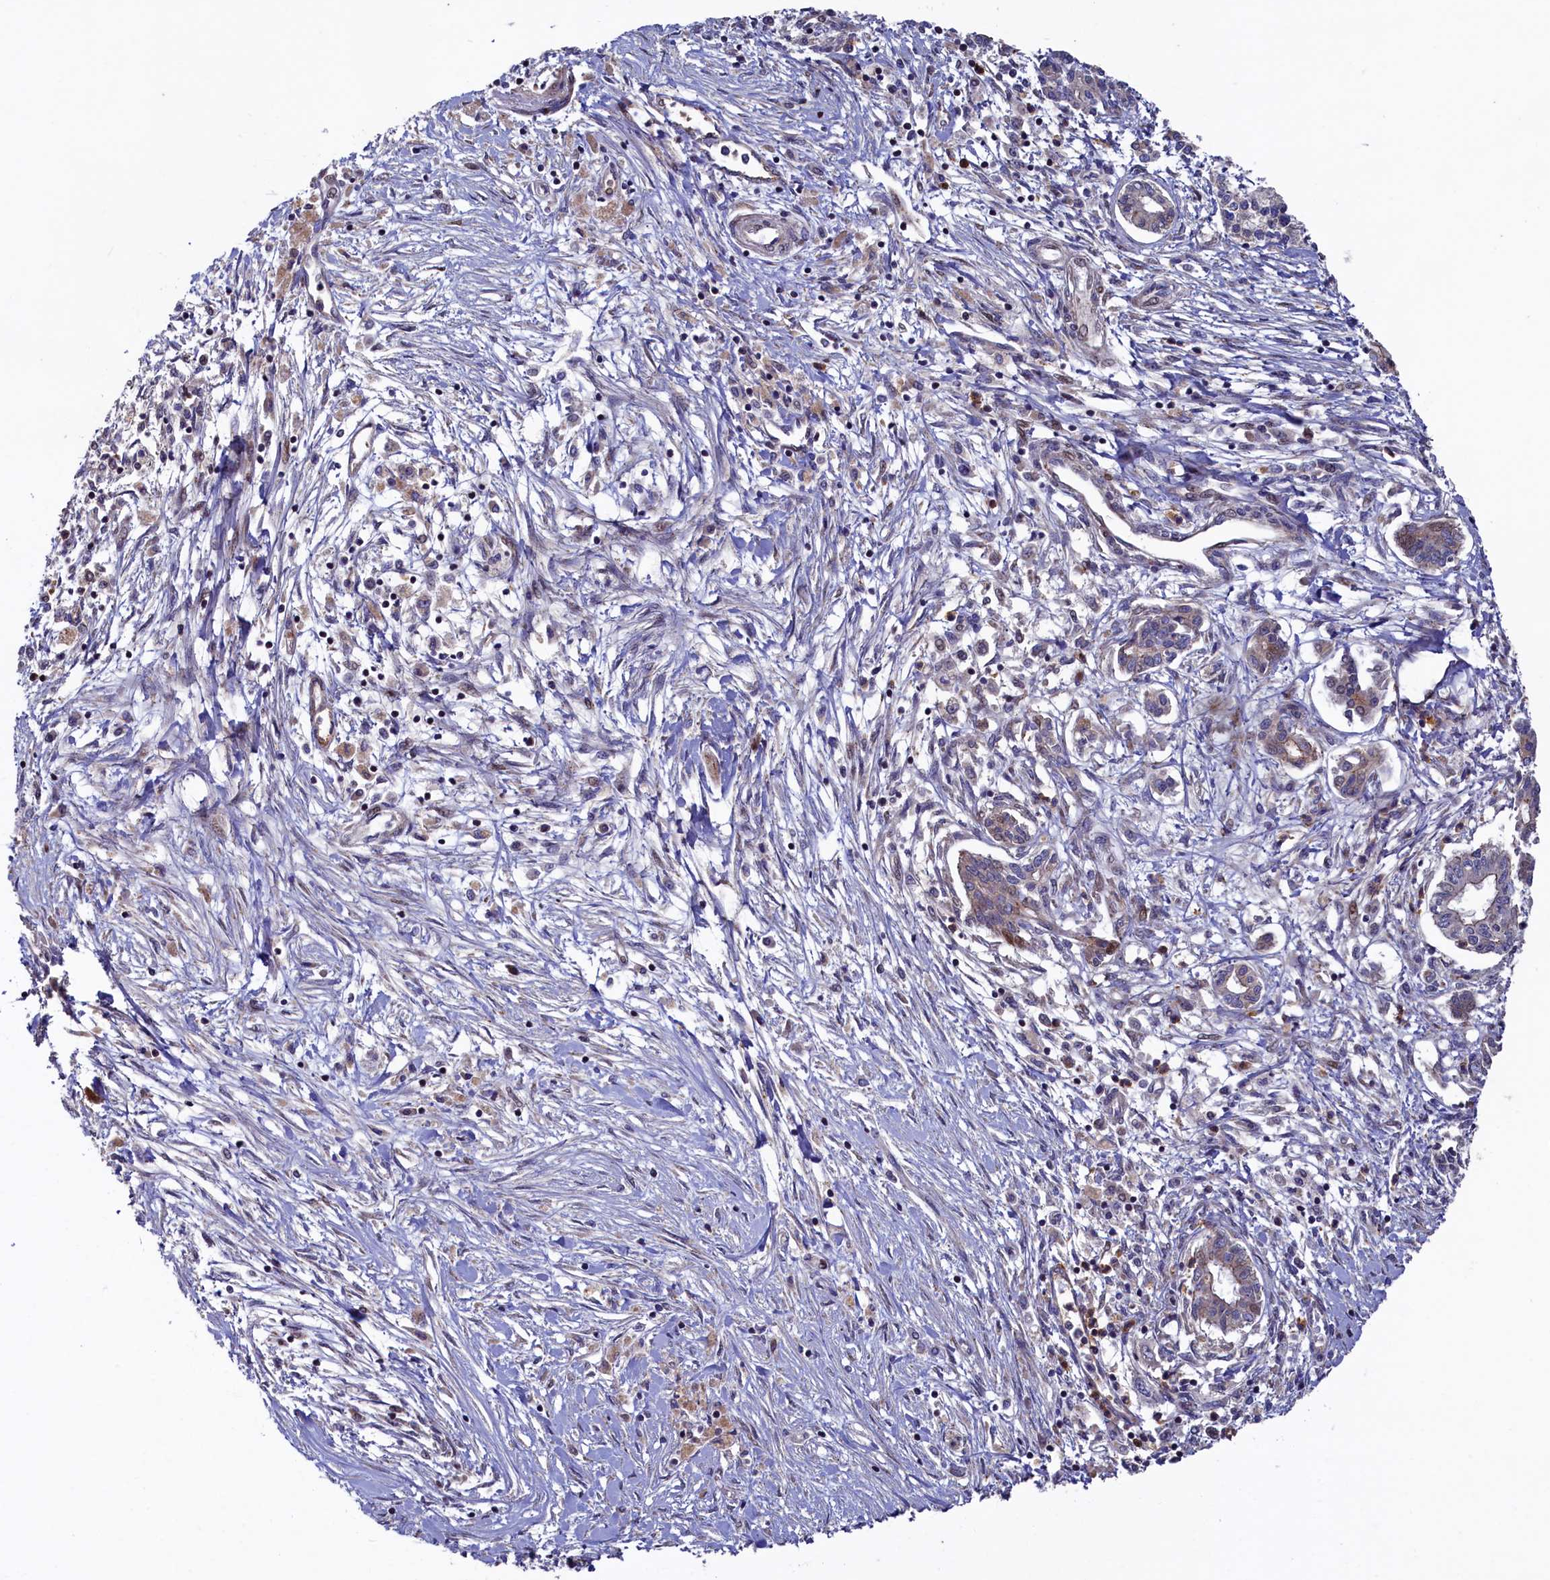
{"staining": {"intensity": "weak", "quantity": "<25%", "location": "cytoplasmic/membranous"}, "tissue": "pancreatic cancer", "cell_type": "Tumor cells", "image_type": "cancer", "snomed": [{"axis": "morphology", "description": "Adenocarcinoma, NOS"}, {"axis": "topography", "description": "Pancreas"}], "caption": "Human adenocarcinoma (pancreatic) stained for a protein using IHC shows no staining in tumor cells.", "gene": "PIK3C3", "patient": {"sex": "female", "age": 50}}